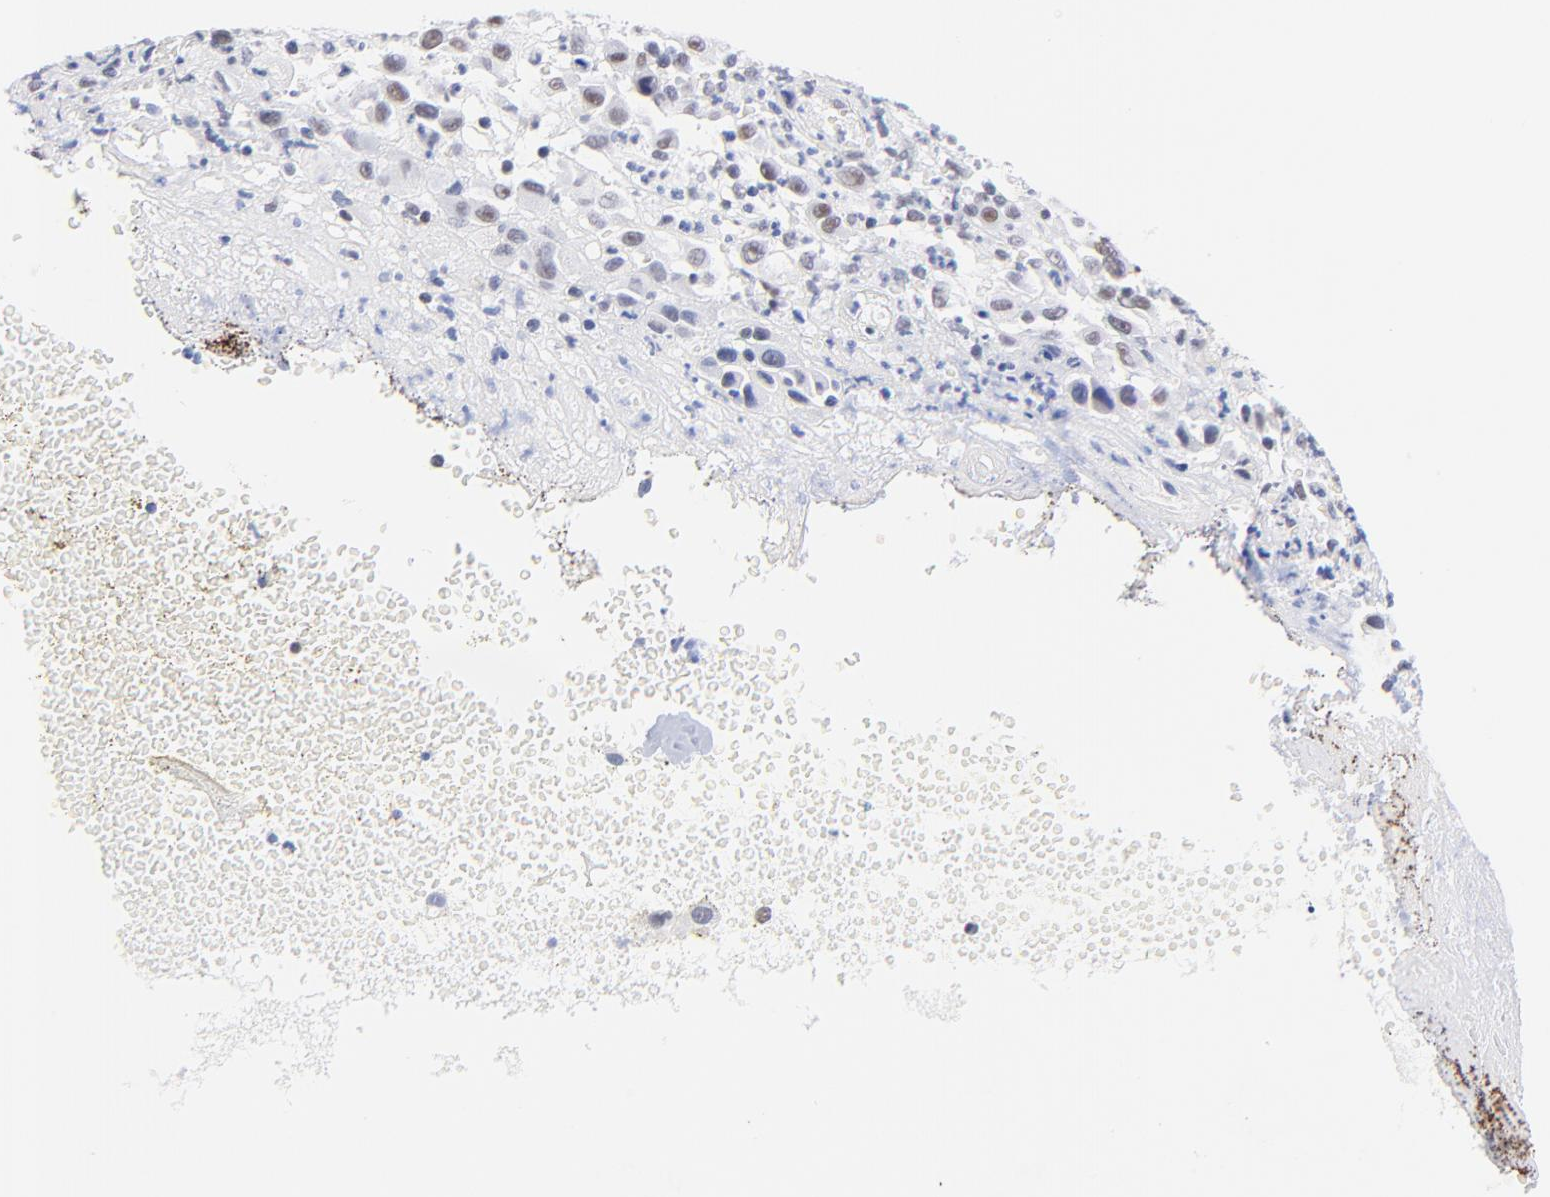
{"staining": {"intensity": "negative", "quantity": "none", "location": "none"}, "tissue": "melanoma", "cell_type": "Tumor cells", "image_type": "cancer", "snomed": [{"axis": "morphology", "description": "Malignant melanoma, NOS"}, {"axis": "topography", "description": "Skin"}], "caption": "There is no significant positivity in tumor cells of malignant melanoma.", "gene": "ZNF74", "patient": {"sex": "female", "age": 21}}